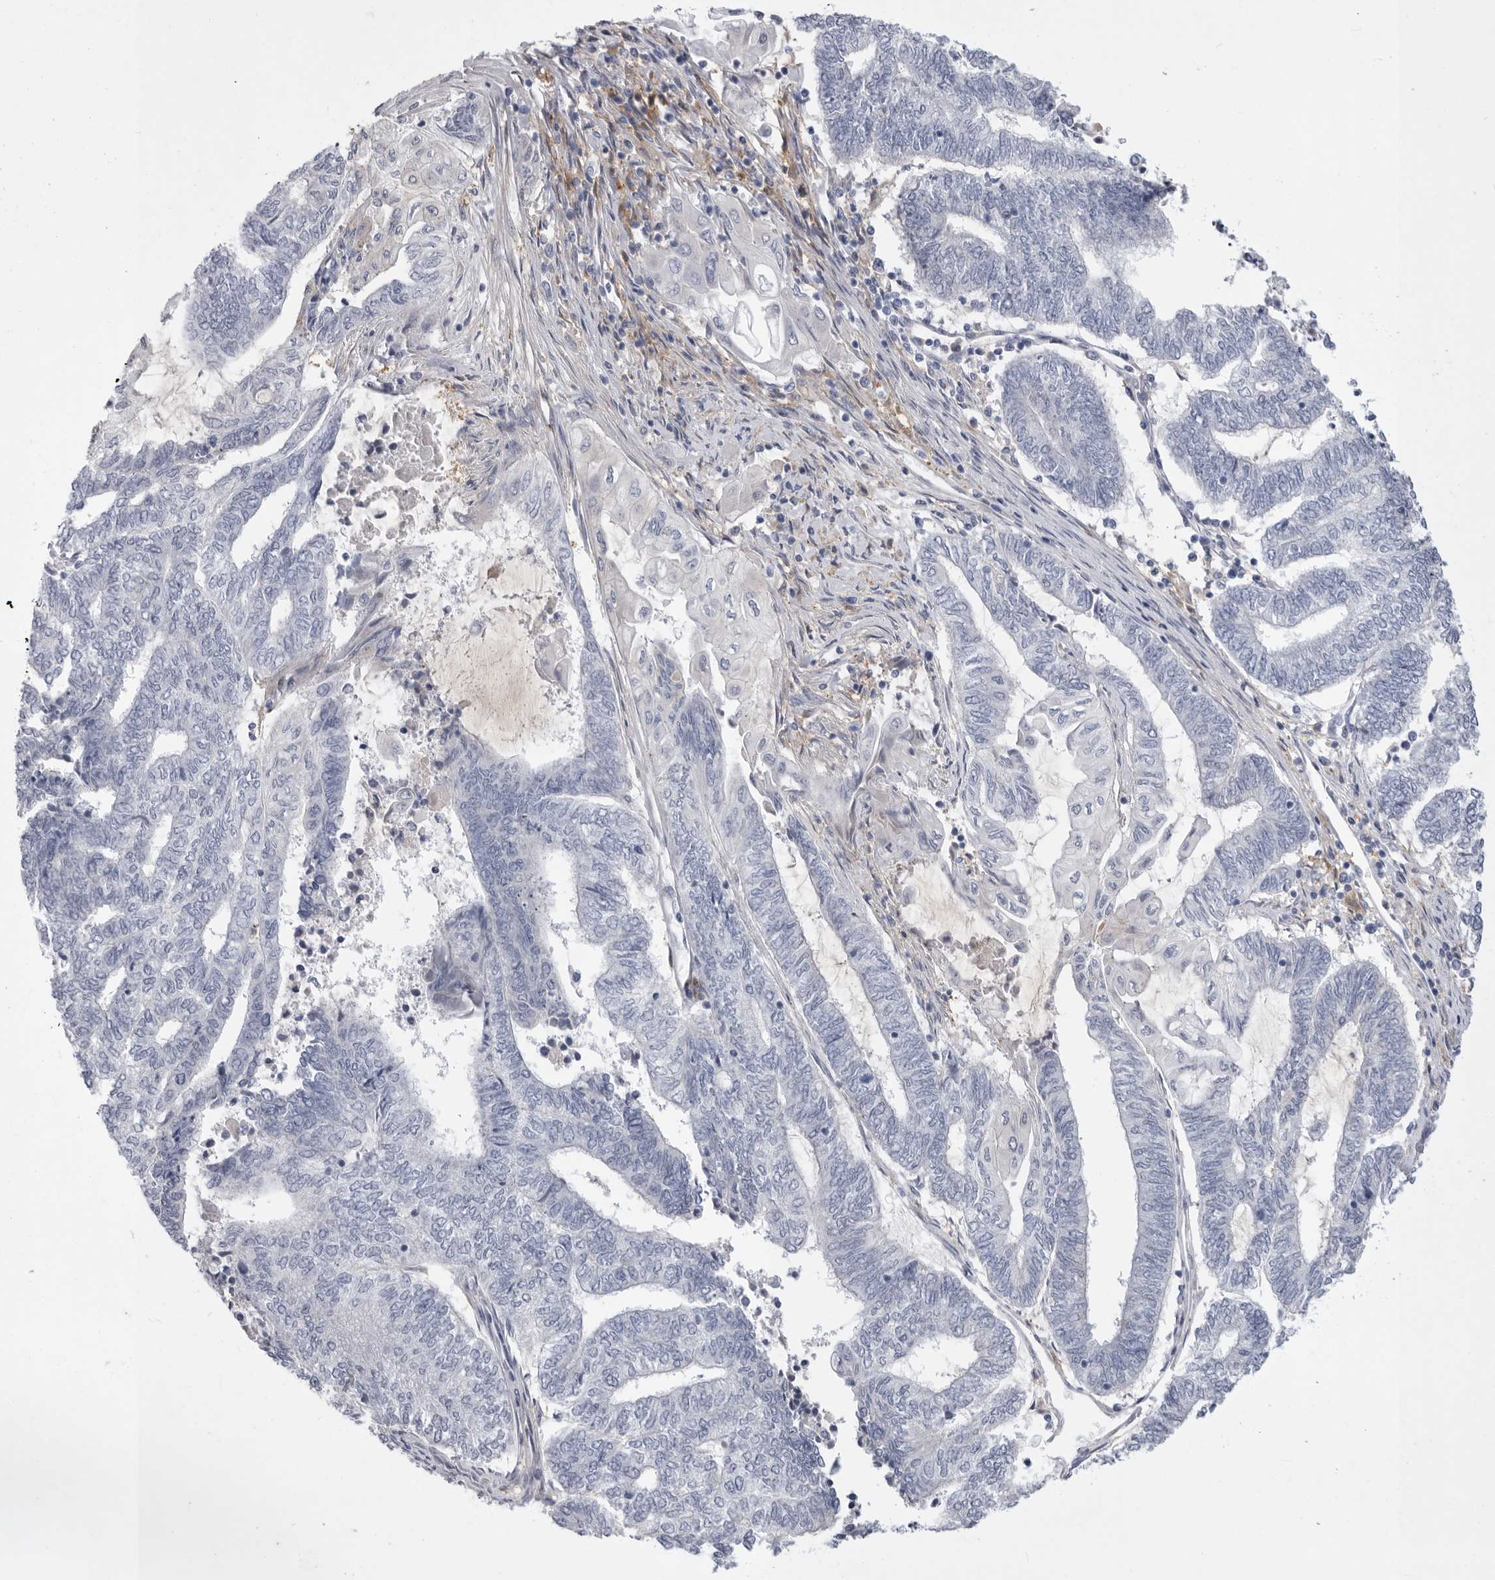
{"staining": {"intensity": "negative", "quantity": "none", "location": "none"}, "tissue": "endometrial cancer", "cell_type": "Tumor cells", "image_type": "cancer", "snomed": [{"axis": "morphology", "description": "Adenocarcinoma, NOS"}, {"axis": "topography", "description": "Uterus"}, {"axis": "topography", "description": "Endometrium"}], "caption": "Tumor cells are negative for brown protein staining in endometrial cancer (adenocarcinoma).", "gene": "SIGLEC10", "patient": {"sex": "female", "age": 70}}